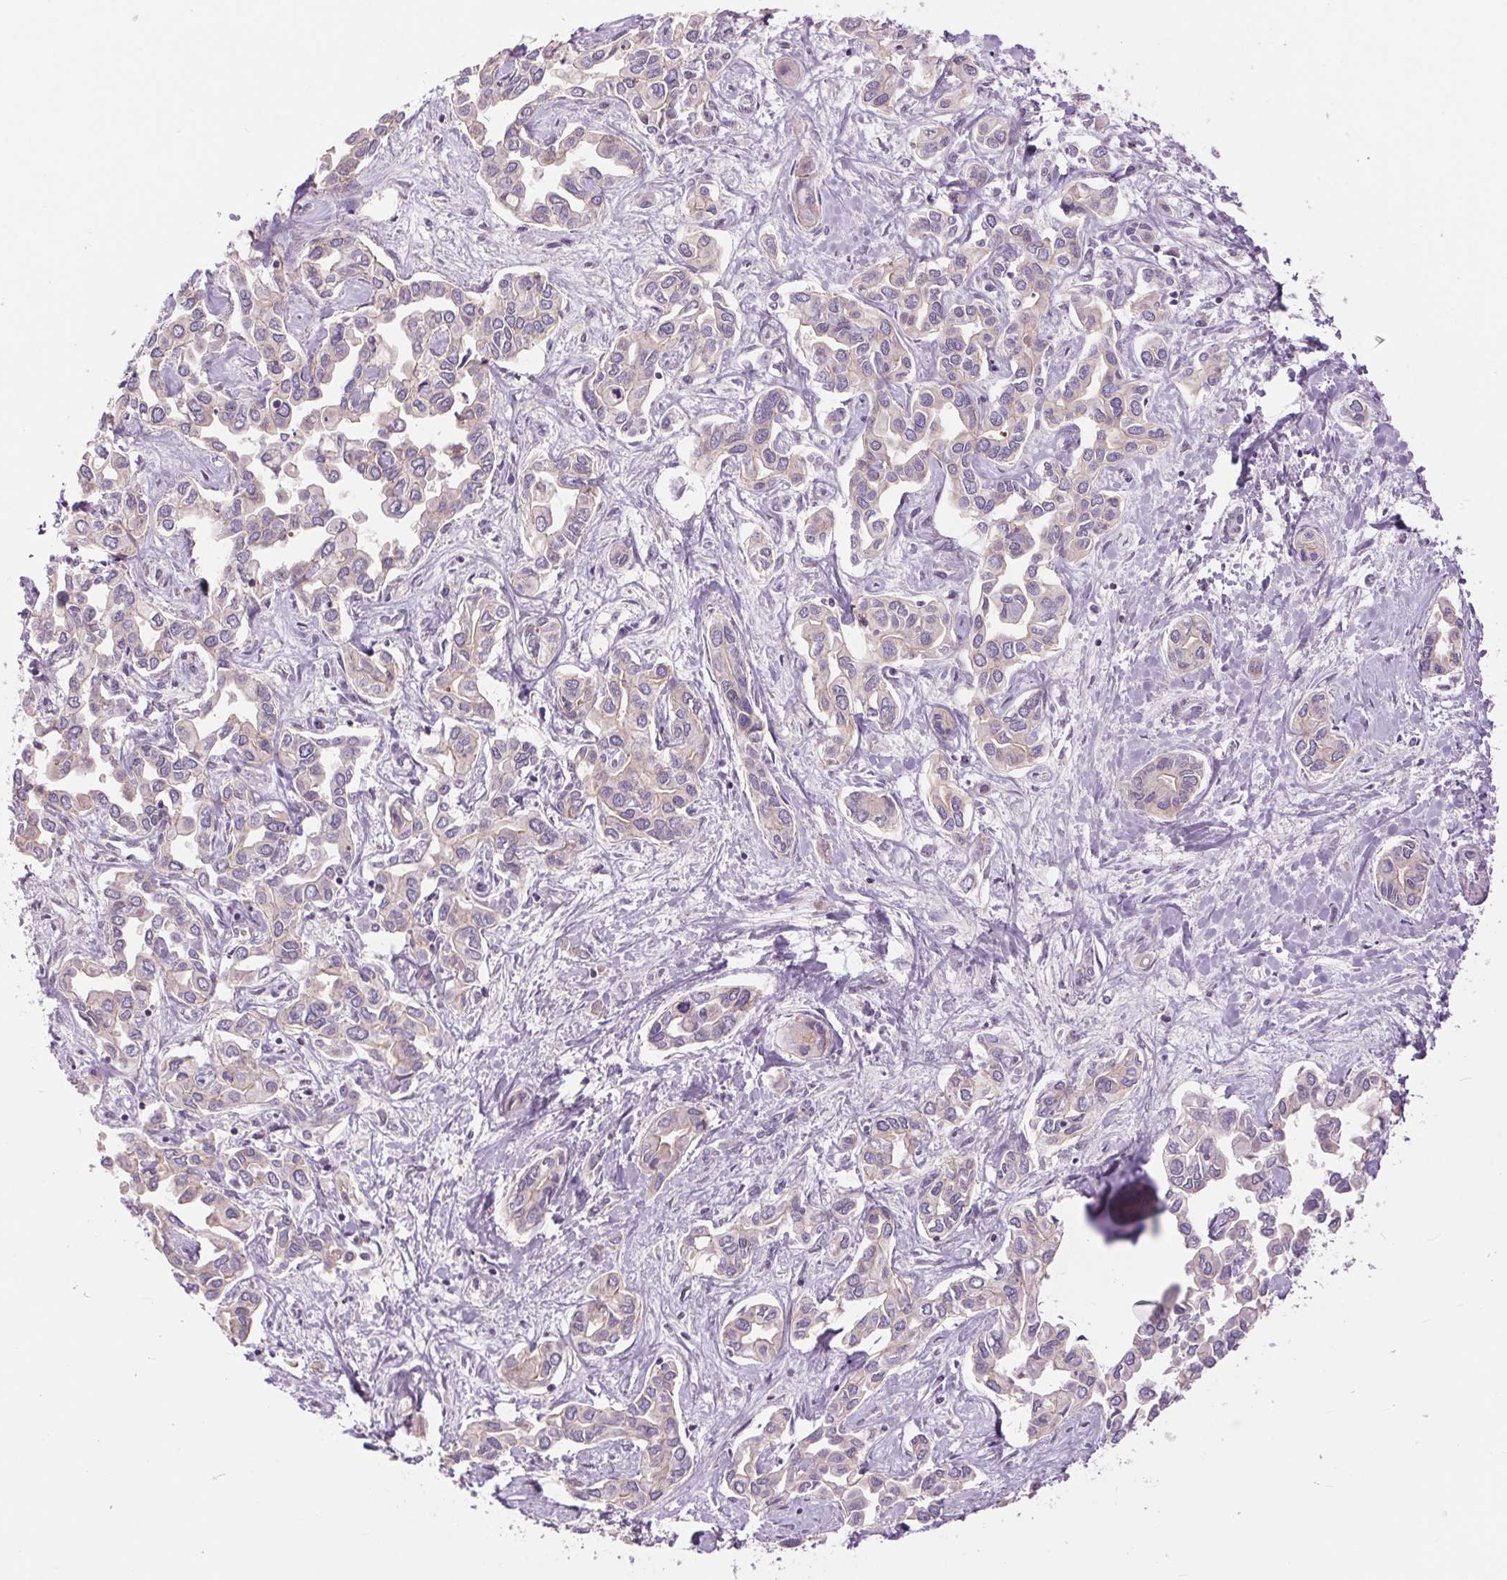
{"staining": {"intensity": "weak", "quantity": "<25%", "location": "cytoplasmic/membranous"}, "tissue": "liver cancer", "cell_type": "Tumor cells", "image_type": "cancer", "snomed": [{"axis": "morphology", "description": "Cholangiocarcinoma"}, {"axis": "topography", "description": "Liver"}], "caption": "An image of liver cholangiocarcinoma stained for a protein shows no brown staining in tumor cells.", "gene": "CTNNA3", "patient": {"sex": "female", "age": 64}}